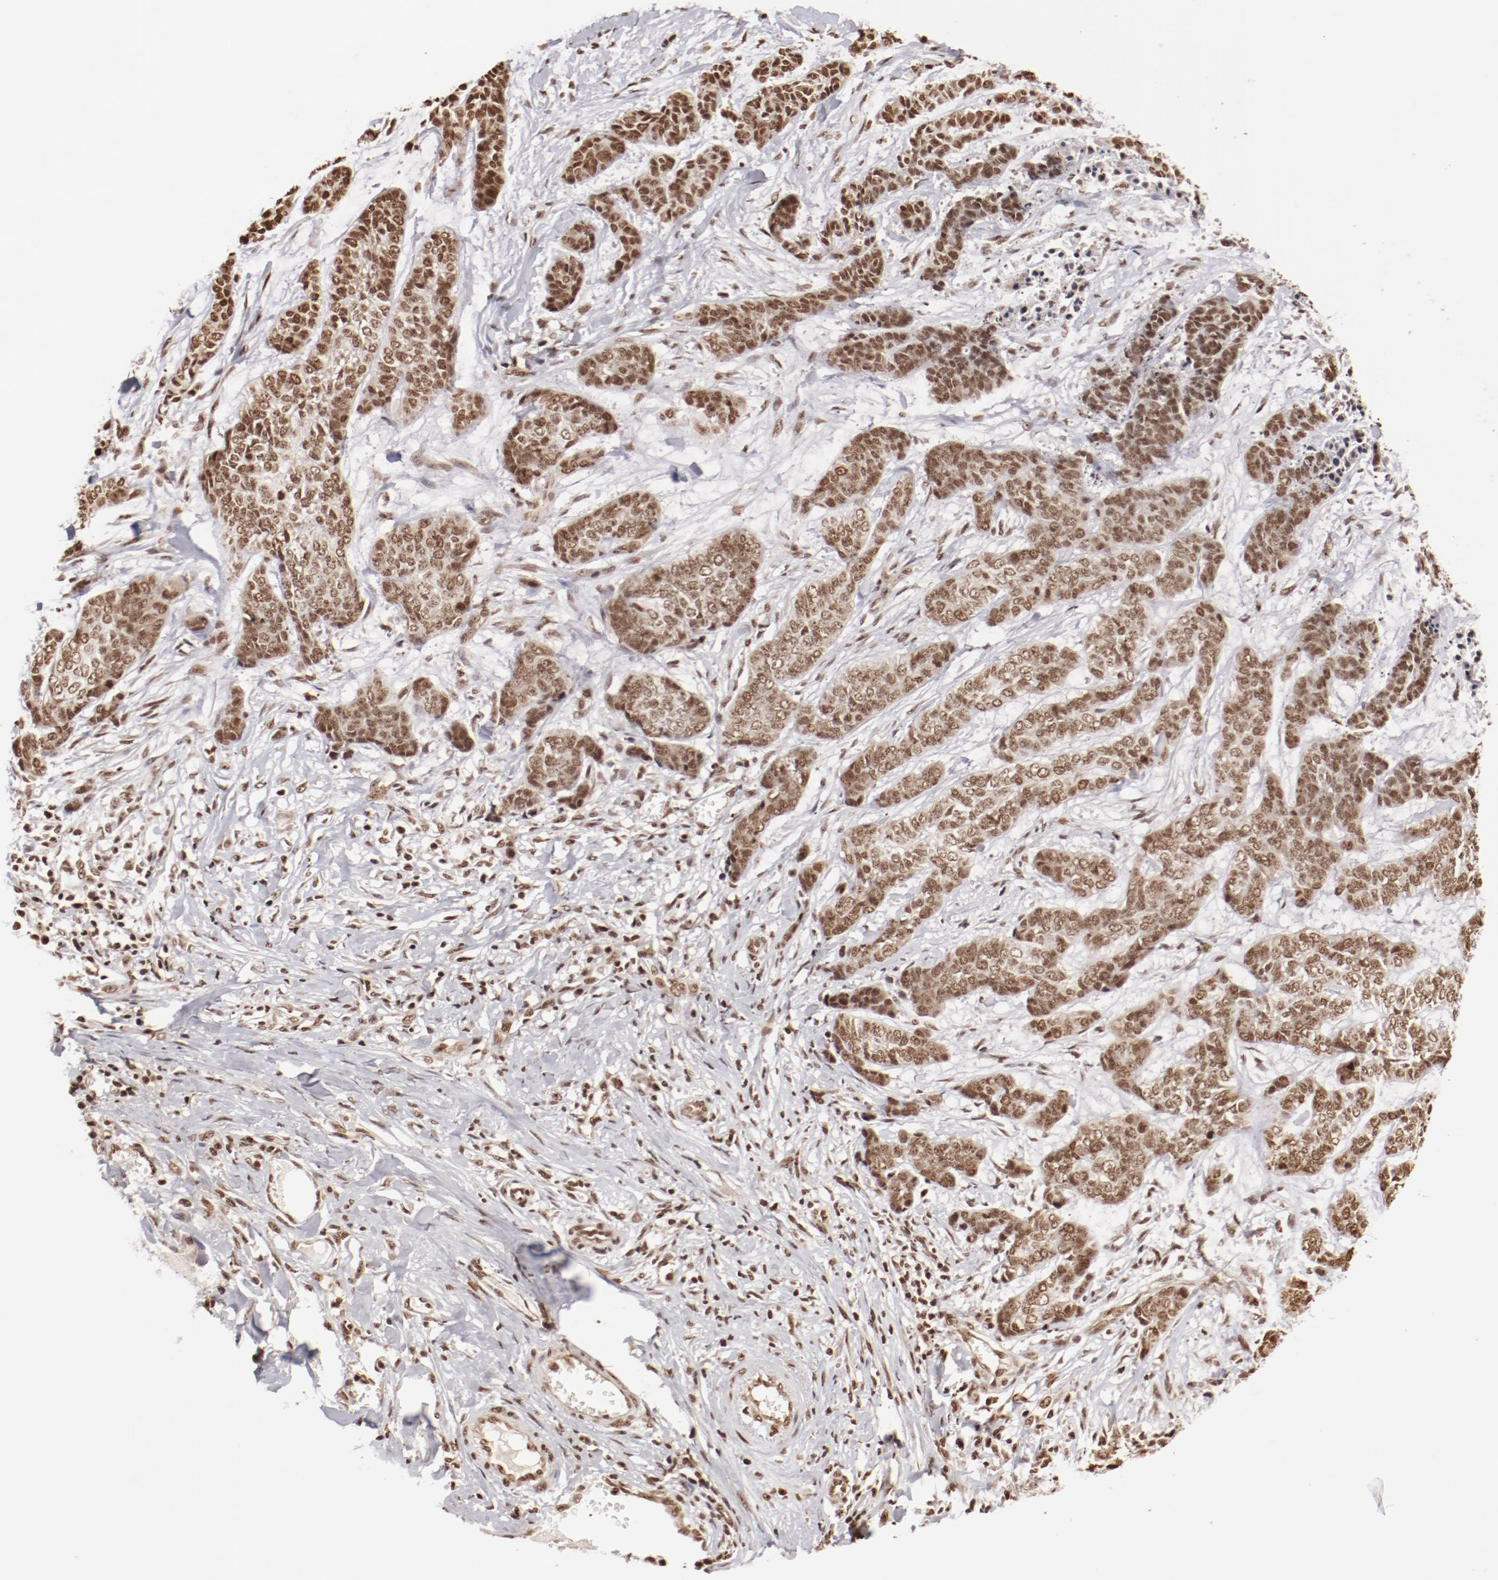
{"staining": {"intensity": "moderate", "quantity": ">75%", "location": "nuclear"}, "tissue": "skin cancer", "cell_type": "Tumor cells", "image_type": "cancer", "snomed": [{"axis": "morphology", "description": "Basal cell carcinoma"}, {"axis": "topography", "description": "Skin"}], "caption": "An image of human skin cancer (basal cell carcinoma) stained for a protein demonstrates moderate nuclear brown staining in tumor cells. (brown staining indicates protein expression, while blue staining denotes nuclei).", "gene": "ABL2", "patient": {"sex": "female", "age": 64}}